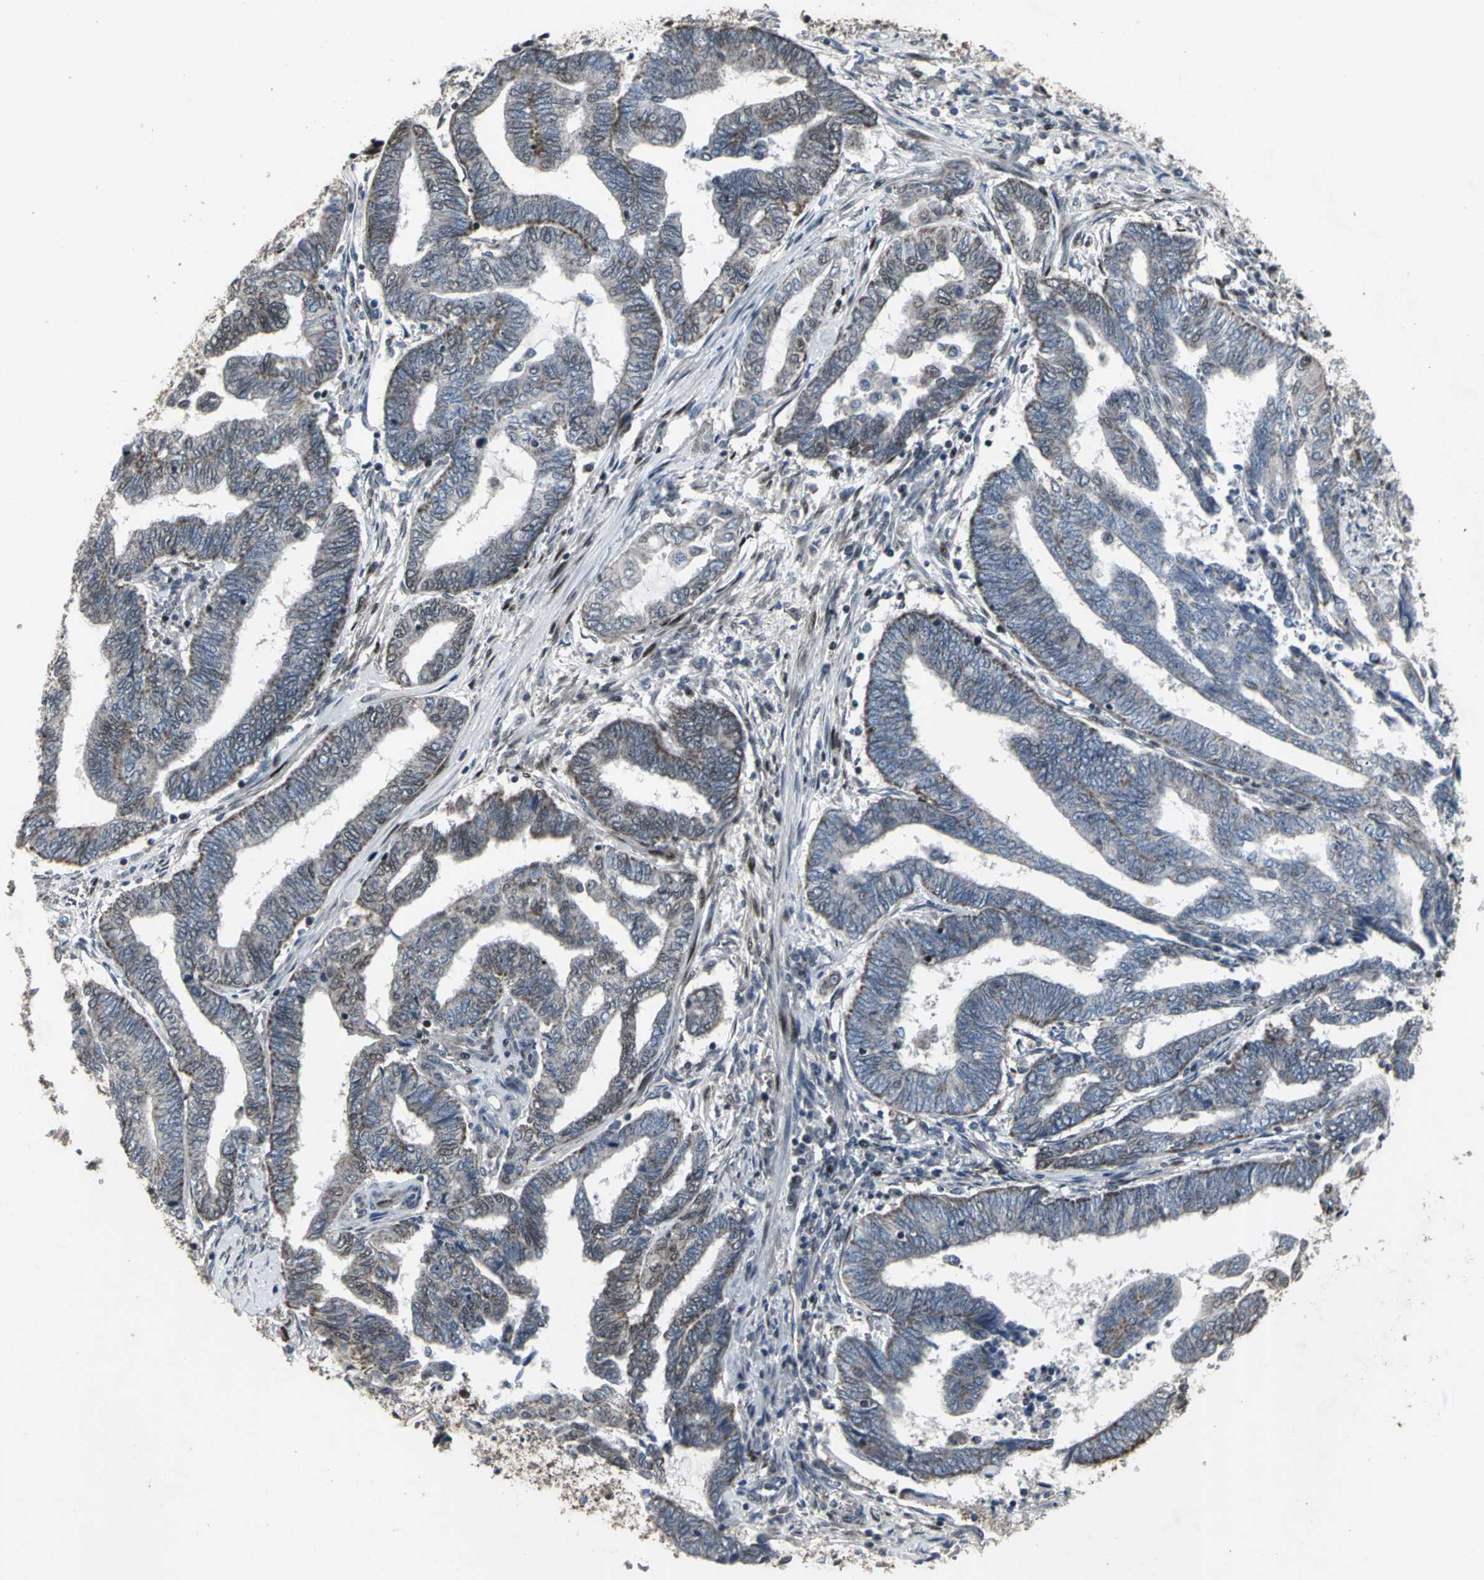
{"staining": {"intensity": "weak", "quantity": "25%-75%", "location": "cytoplasmic/membranous"}, "tissue": "endometrial cancer", "cell_type": "Tumor cells", "image_type": "cancer", "snomed": [{"axis": "morphology", "description": "Adenocarcinoma, NOS"}, {"axis": "topography", "description": "Uterus"}, {"axis": "topography", "description": "Endometrium"}], "caption": "About 25%-75% of tumor cells in endometrial cancer (adenocarcinoma) reveal weak cytoplasmic/membranous protein staining as visualized by brown immunohistochemical staining.", "gene": "SRF", "patient": {"sex": "female", "age": 70}}